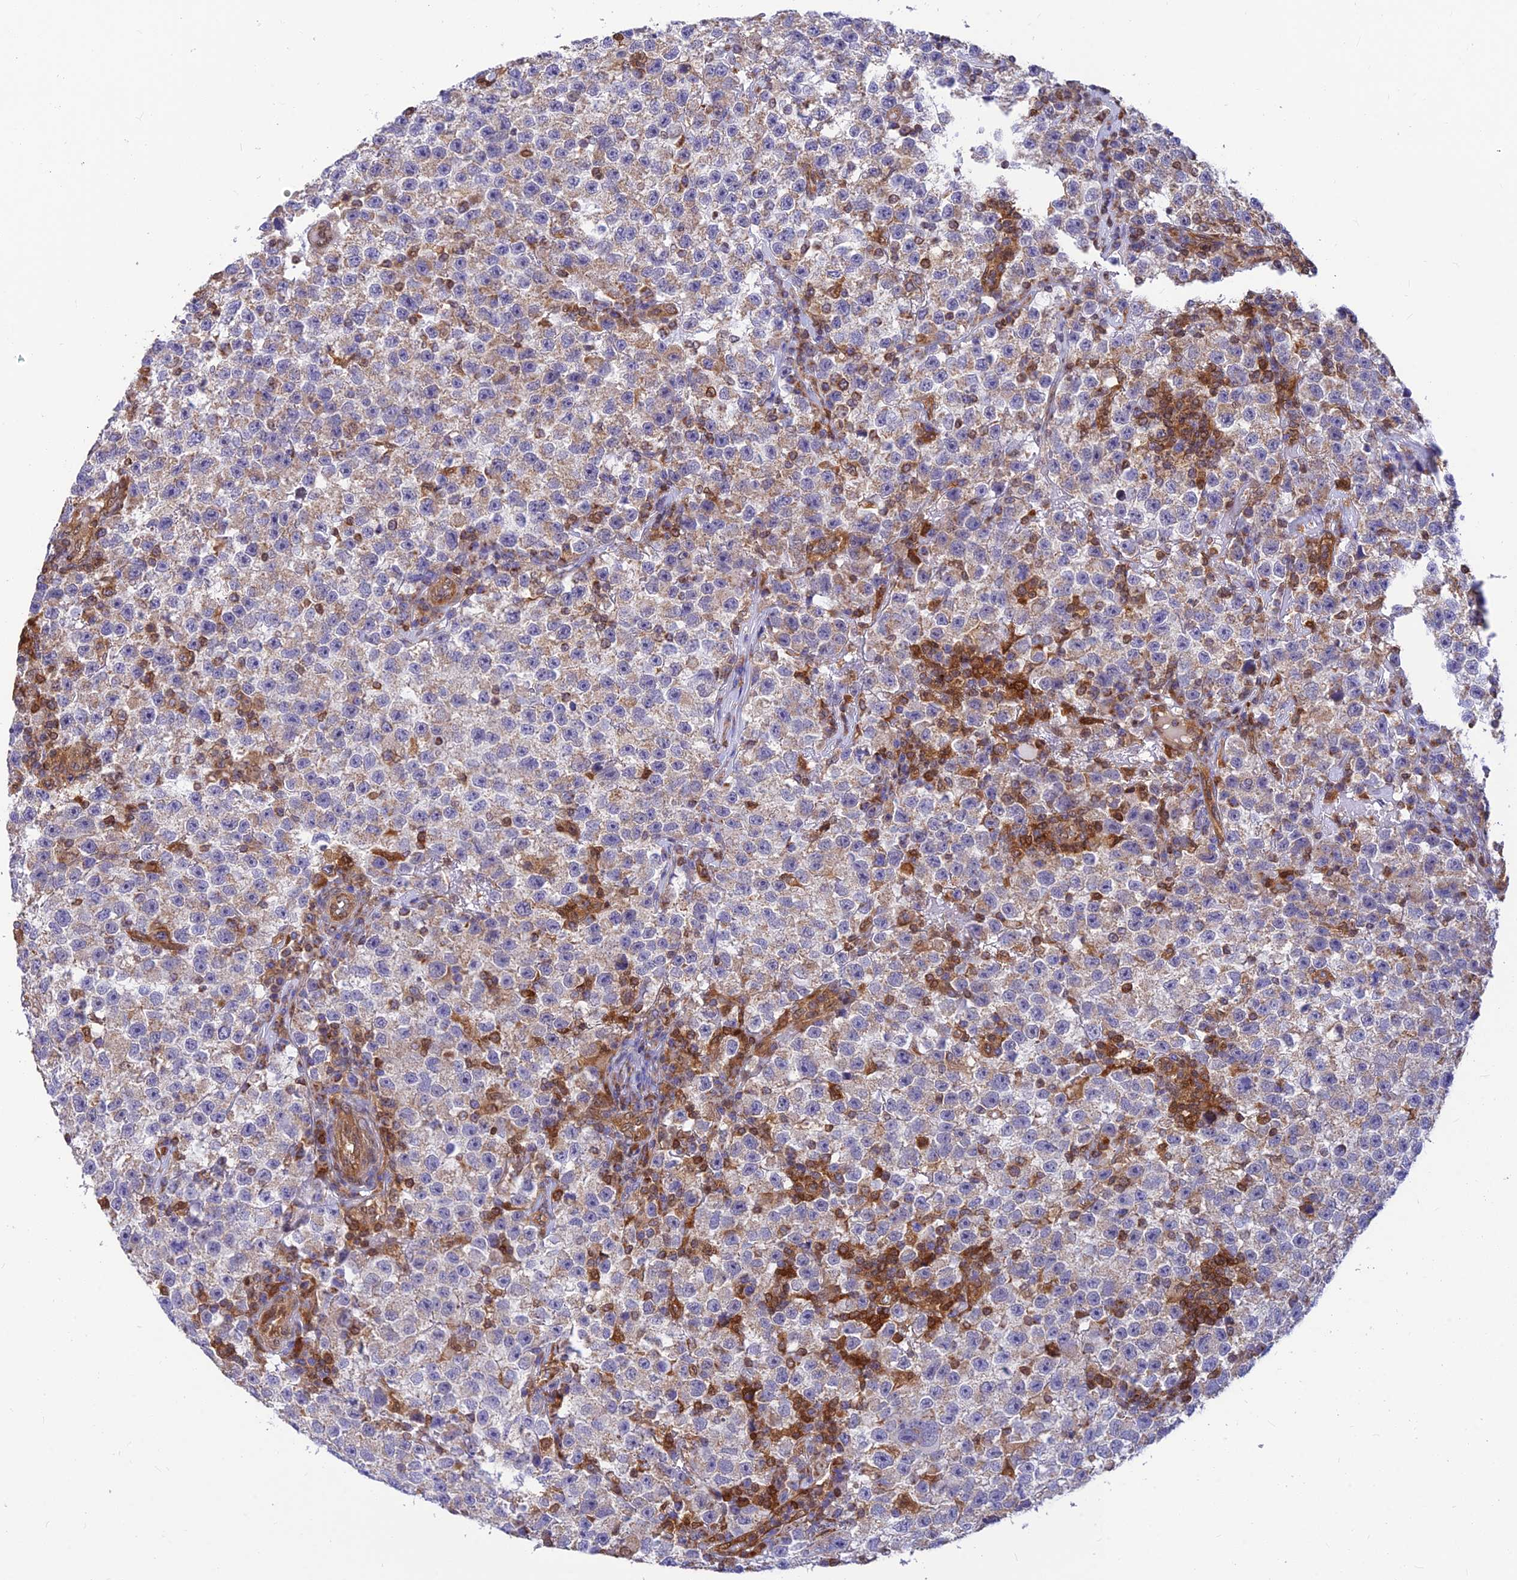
{"staining": {"intensity": "negative", "quantity": "none", "location": "none"}, "tissue": "testis cancer", "cell_type": "Tumor cells", "image_type": "cancer", "snomed": [{"axis": "morphology", "description": "Seminoma, NOS"}, {"axis": "topography", "description": "Testis"}], "caption": "This is an immunohistochemistry (IHC) histopathology image of human seminoma (testis). There is no positivity in tumor cells.", "gene": "LYSMD2", "patient": {"sex": "male", "age": 22}}